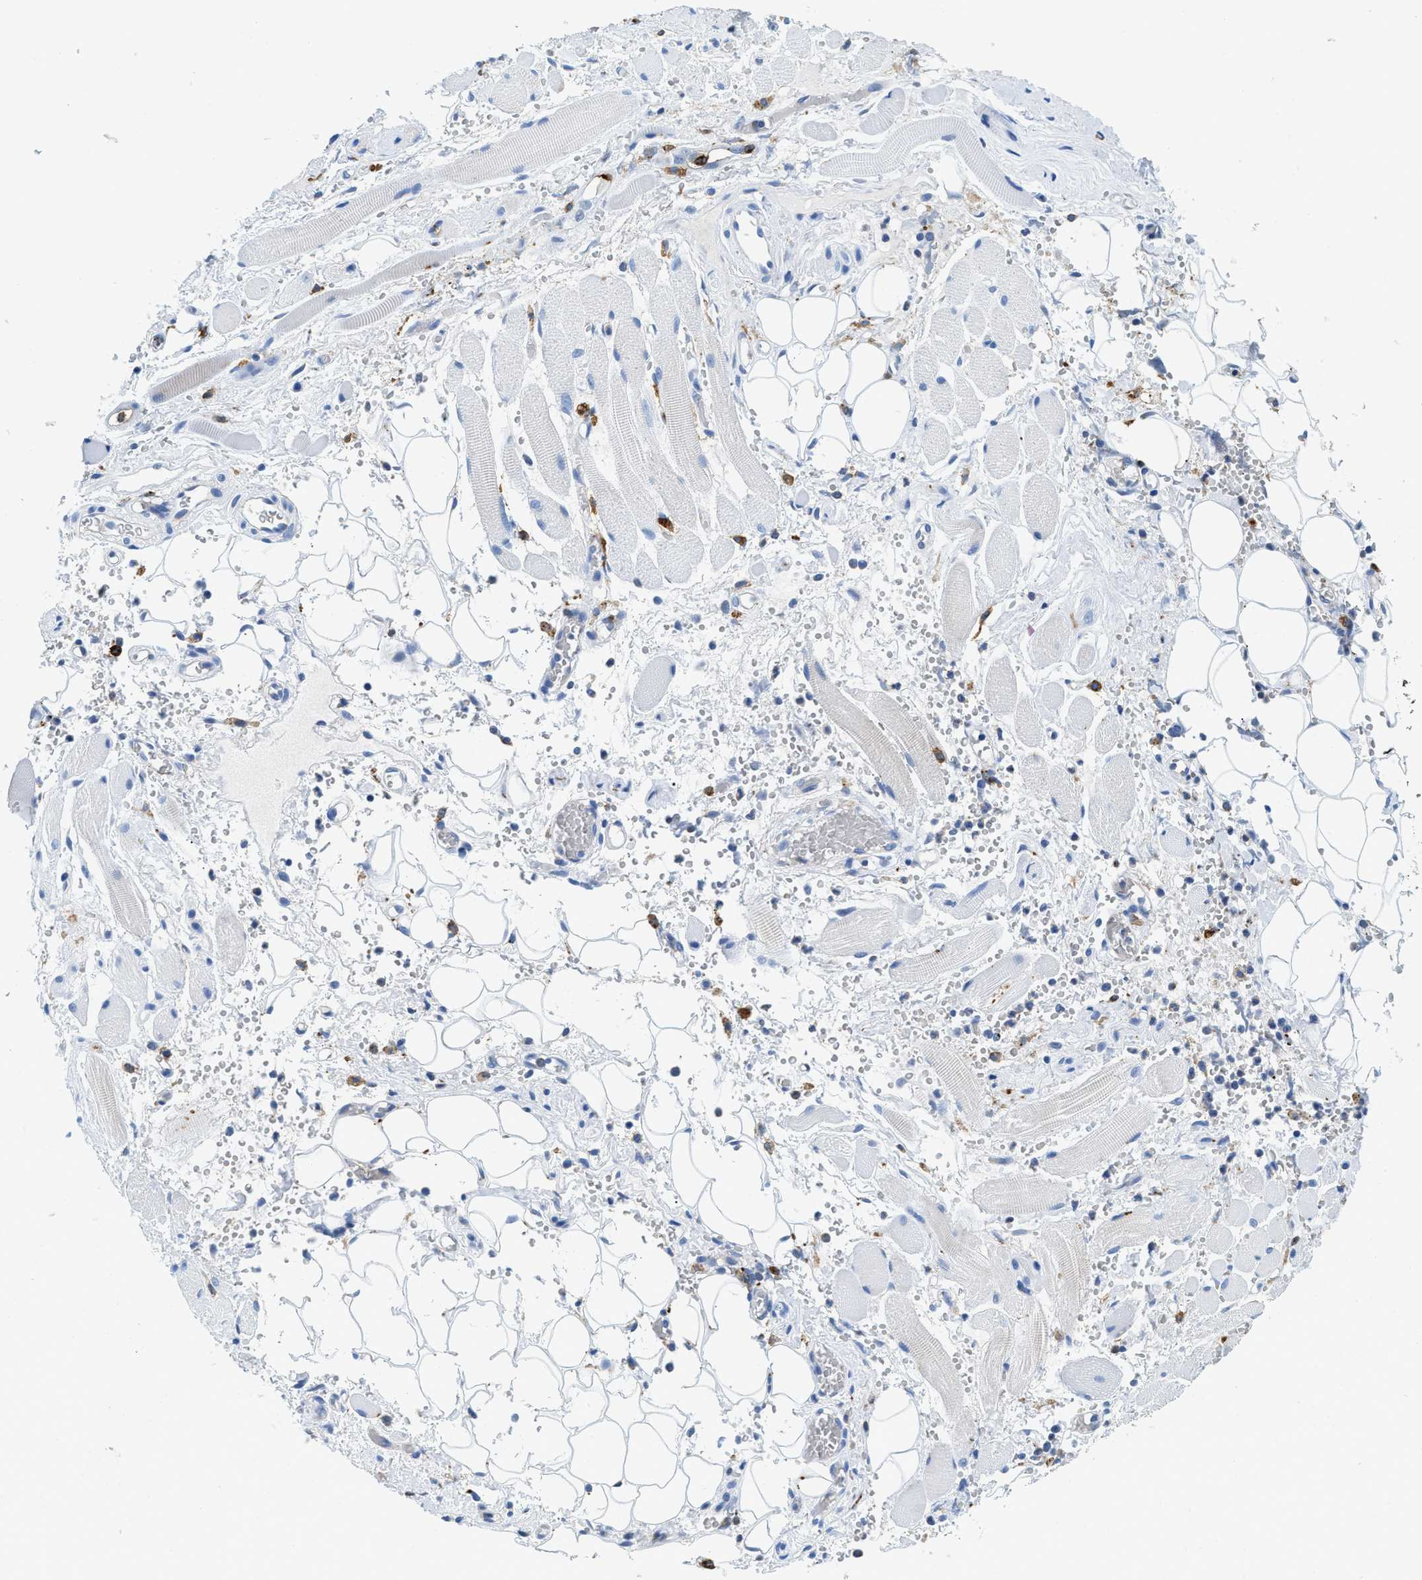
{"staining": {"intensity": "negative", "quantity": "none", "location": "none"}, "tissue": "adipose tissue", "cell_type": "Adipocytes", "image_type": "normal", "snomed": [{"axis": "morphology", "description": "Squamous cell carcinoma, NOS"}, {"axis": "topography", "description": "Oral tissue"}, {"axis": "topography", "description": "Head-Neck"}], "caption": "A micrograph of human adipose tissue is negative for staining in adipocytes. (Brightfield microscopy of DAB (3,3'-diaminobenzidine) immunohistochemistry (IHC) at high magnification).", "gene": "CD226", "patient": {"sex": "female", "age": 50}}